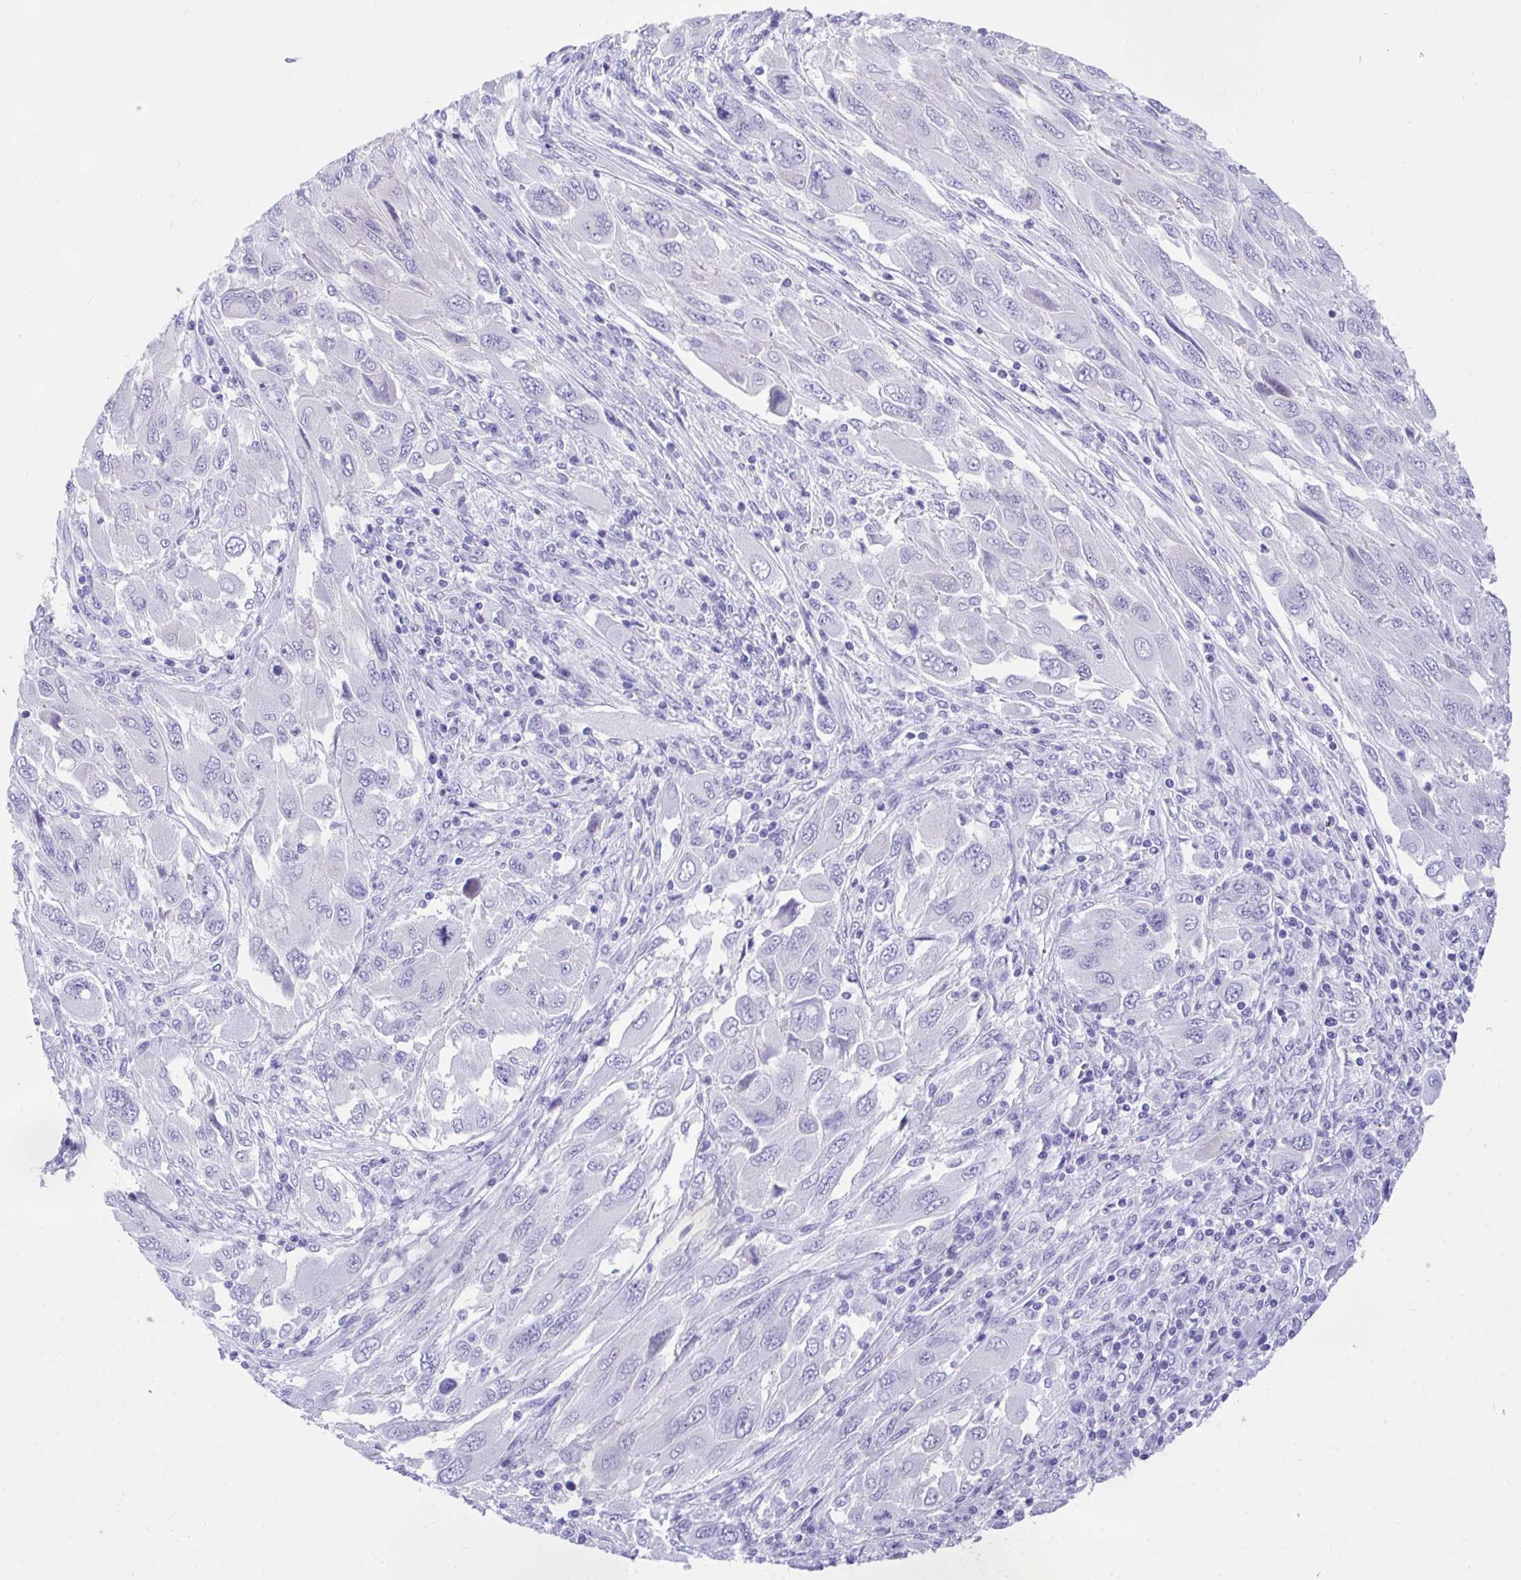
{"staining": {"intensity": "negative", "quantity": "none", "location": "none"}, "tissue": "melanoma", "cell_type": "Tumor cells", "image_type": "cancer", "snomed": [{"axis": "morphology", "description": "Malignant melanoma, NOS"}, {"axis": "topography", "description": "Skin"}], "caption": "This photomicrograph is of malignant melanoma stained with IHC to label a protein in brown with the nuclei are counter-stained blue. There is no positivity in tumor cells. (DAB (3,3'-diaminobenzidine) IHC visualized using brightfield microscopy, high magnification).", "gene": "KCNN4", "patient": {"sex": "female", "age": 91}}